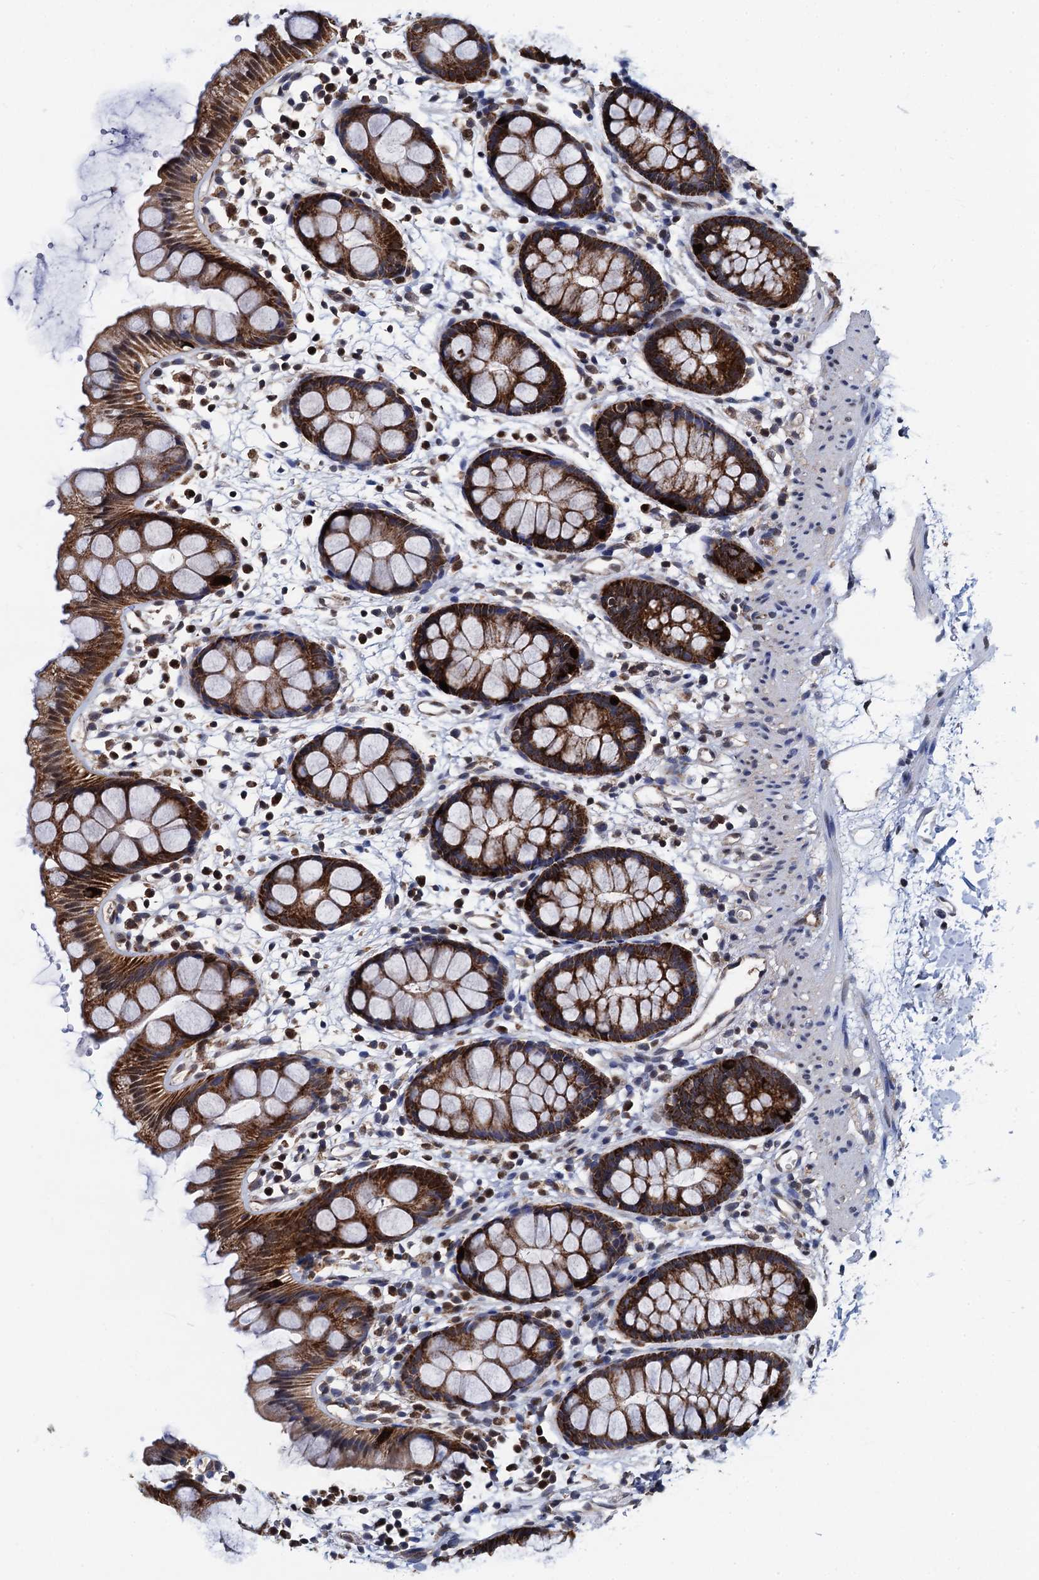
{"staining": {"intensity": "strong", "quantity": ">75%", "location": "cytoplasmic/membranous"}, "tissue": "rectum", "cell_type": "Glandular cells", "image_type": "normal", "snomed": [{"axis": "morphology", "description": "Normal tissue, NOS"}, {"axis": "topography", "description": "Rectum"}], "caption": "Rectum stained for a protein (brown) exhibits strong cytoplasmic/membranous positive positivity in about >75% of glandular cells.", "gene": "PTCD3", "patient": {"sex": "female", "age": 65}}